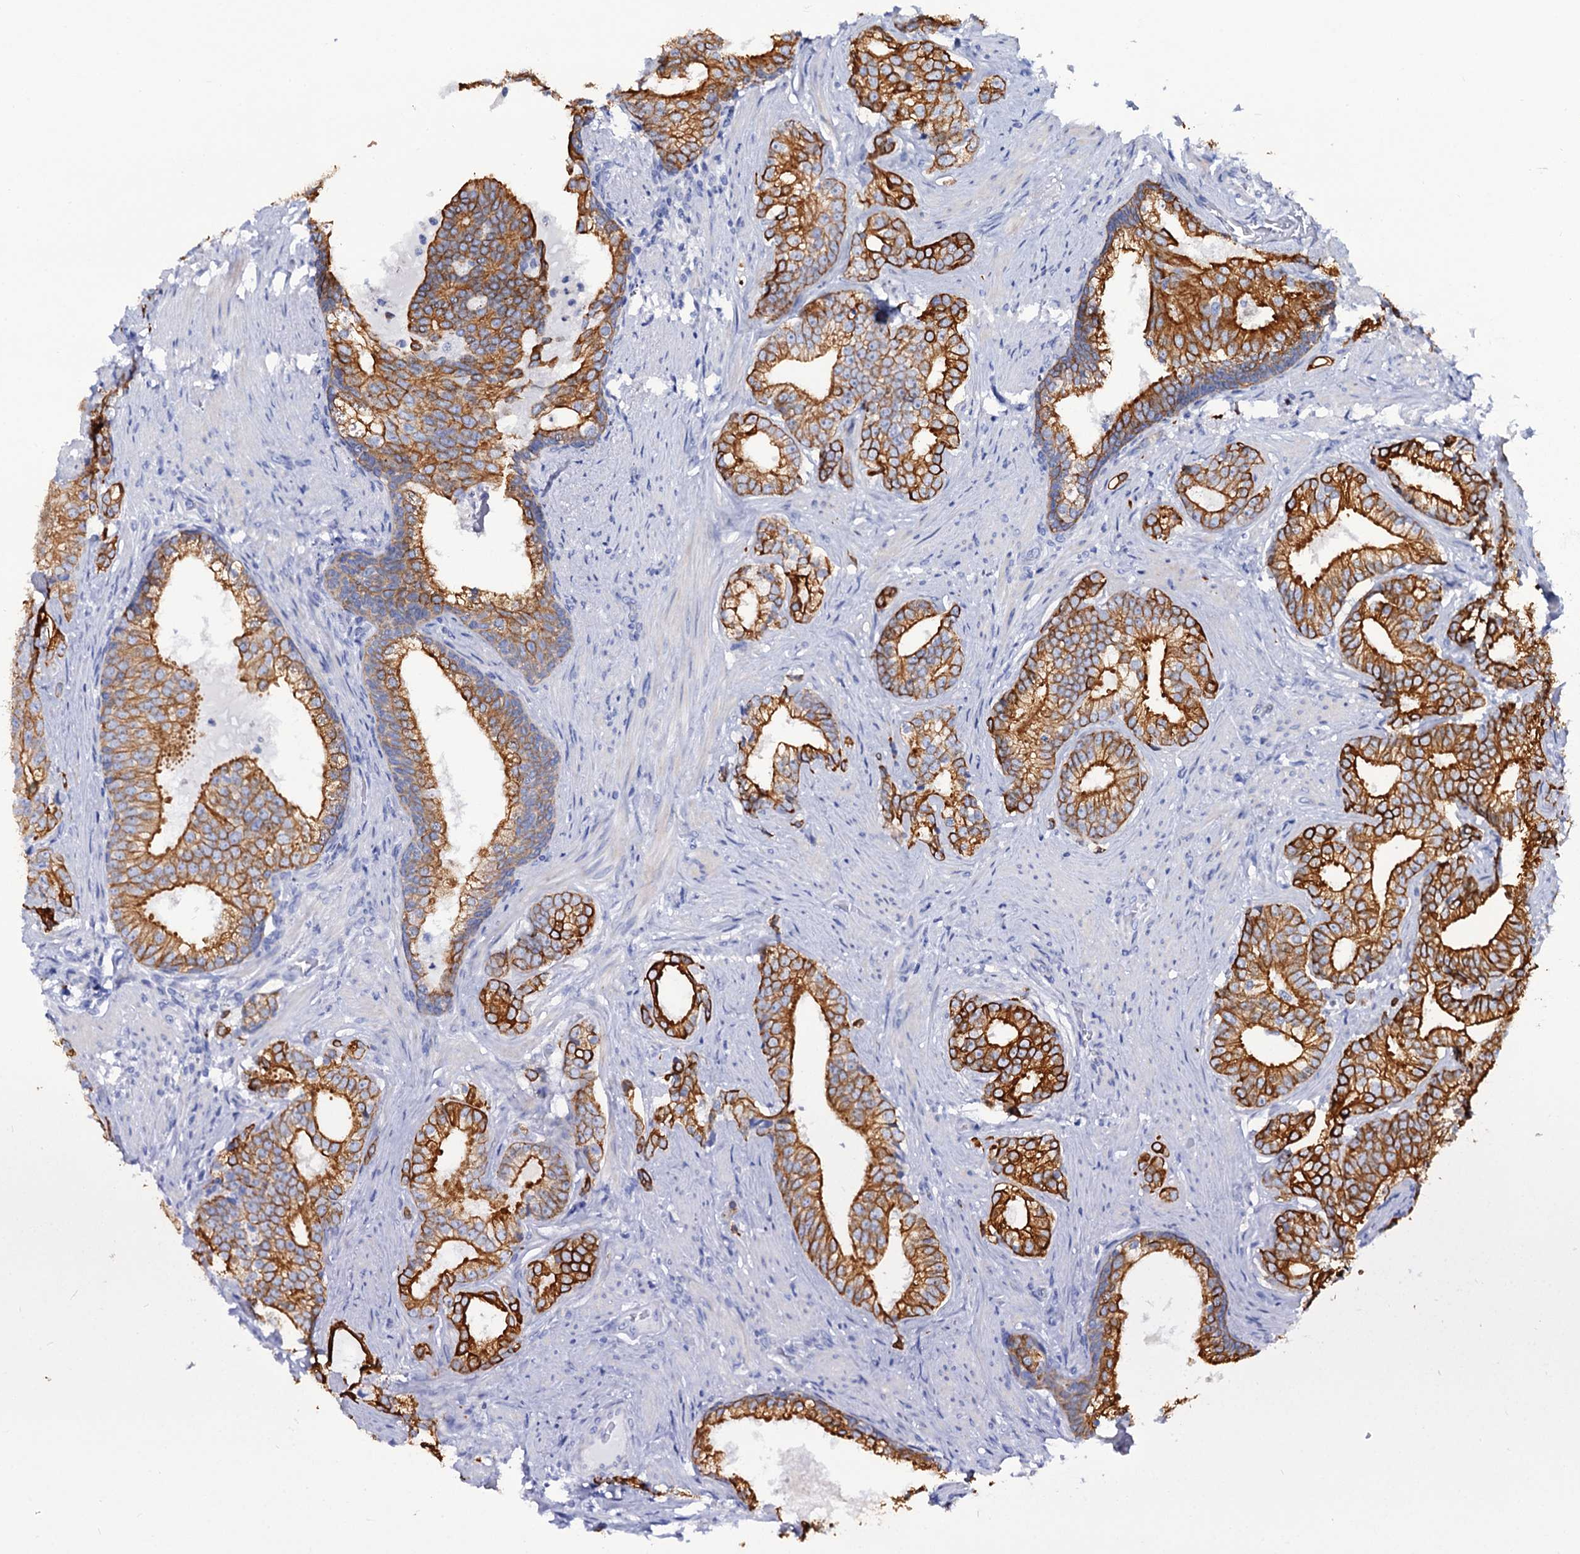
{"staining": {"intensity": "strong", "quantity": ">75%", "location": "cytoplasmic/membranous"}, "tissue": "prostate cancer", "cell_type": "Tumor cells", "image_type": "cancer", "snomed": [{"axis": "morphology", "description": "Adenocarcinoma, Low grade"}, {"axis": "topography", "description": "Prostate"}], "caption": "Immunohistochemistry (IHC) image of human prostate adenocarcinoma (low-grade) stained for a protein (brown), which displays high levels of strong cytoplasmic/membranous positivity in approximately >75% of tumor cells.", "gene": "RAB3IP", "patient": {"sex": "male", "age": 71}}